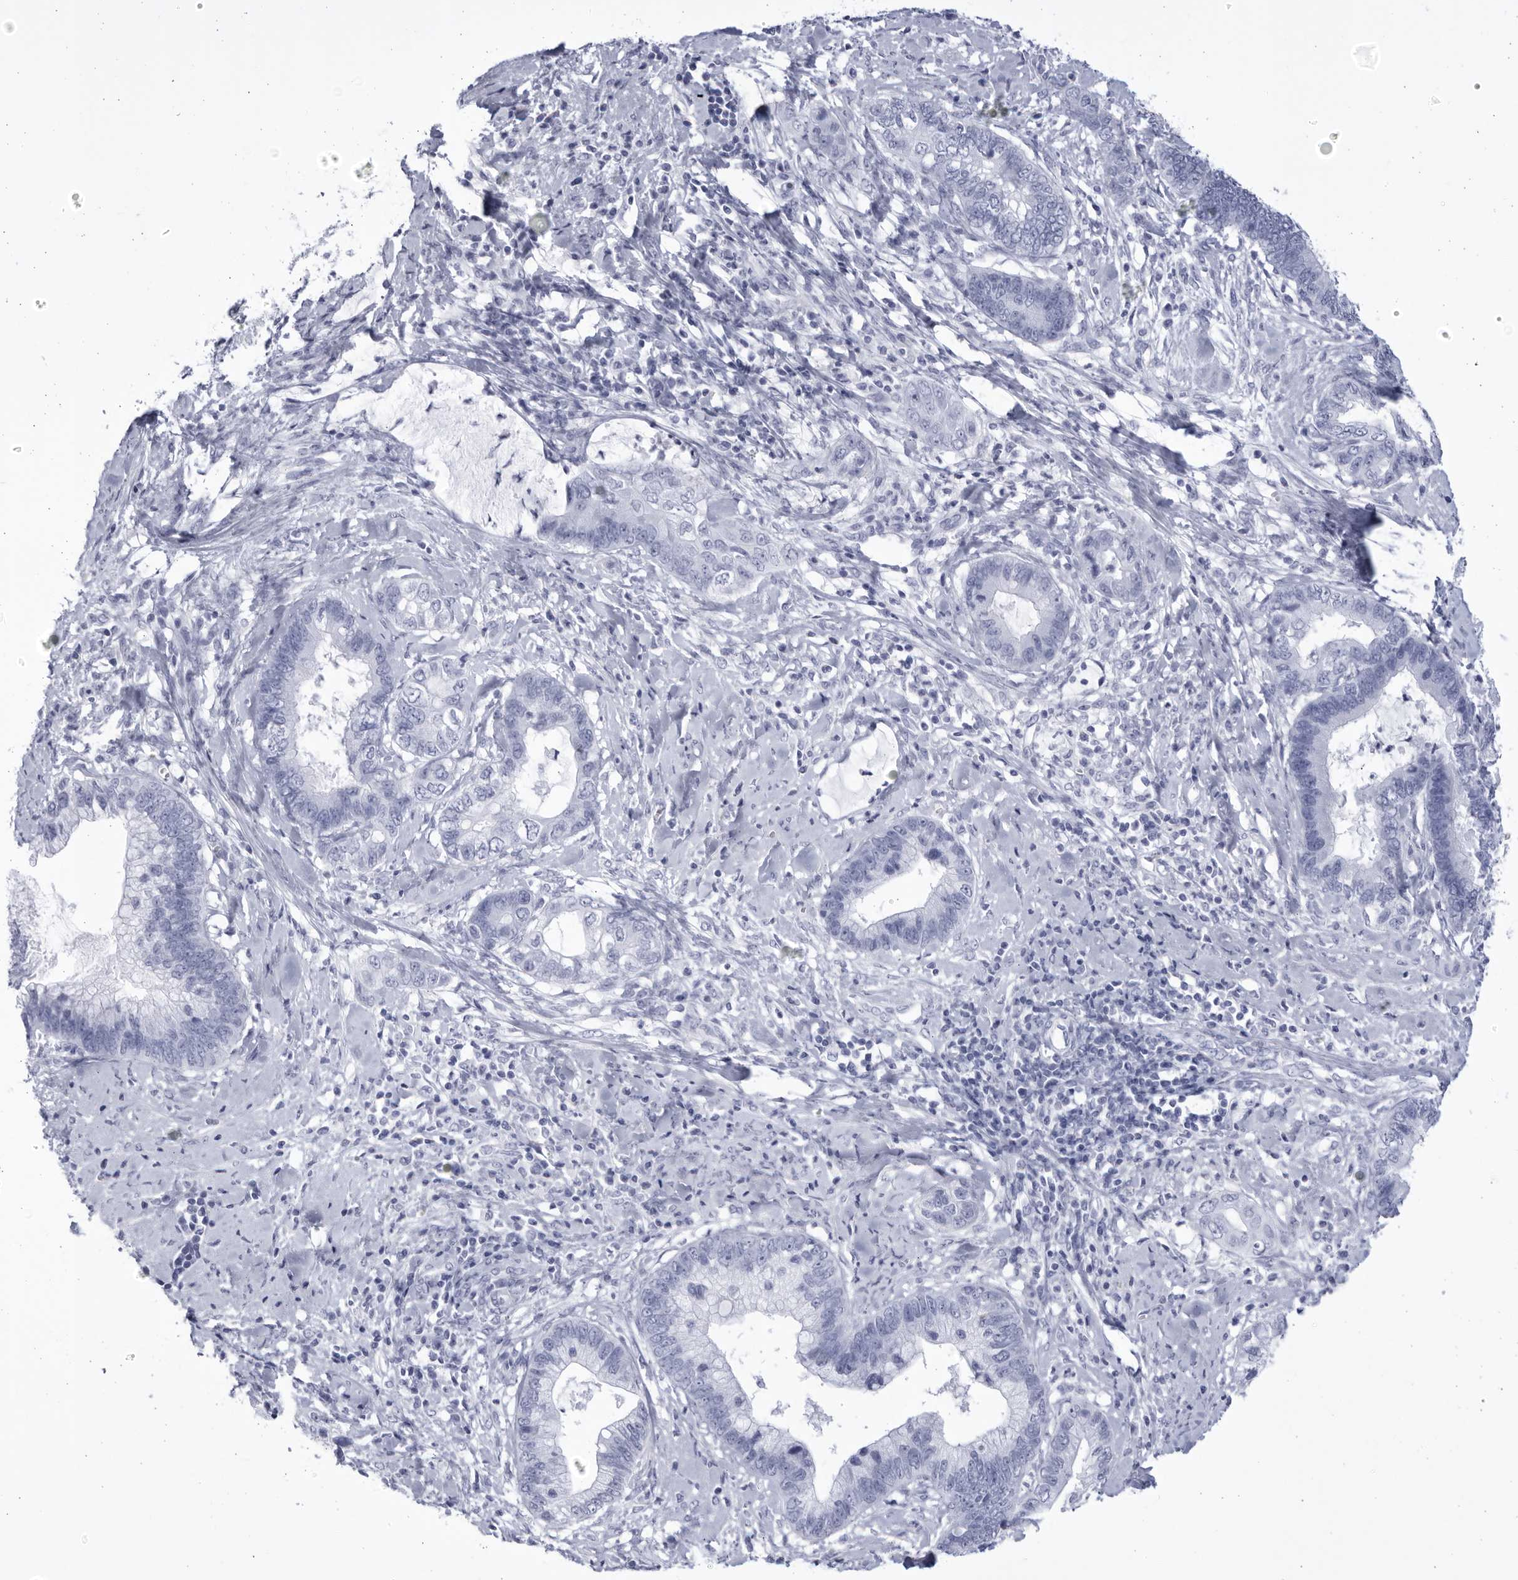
{"staining": {"intensity": "negative", "quantity": "none", "location": "none"}, "tissue": "cervical cancer", "cell_type": "Tumor cells", "image_type": "cancer", "snomed": [{"axis": "morphology", "description": "Adenocarcinoma, NOS"}, {"axis": "topography", "description": "Cervix"}], "caption": "Immunohistochemical staining of adenocarcinoma (cervical) demonstrates no significant expression in tumor cells.", "gene": "CCDC181", "patient": {"sex": "female", "age": 44}}